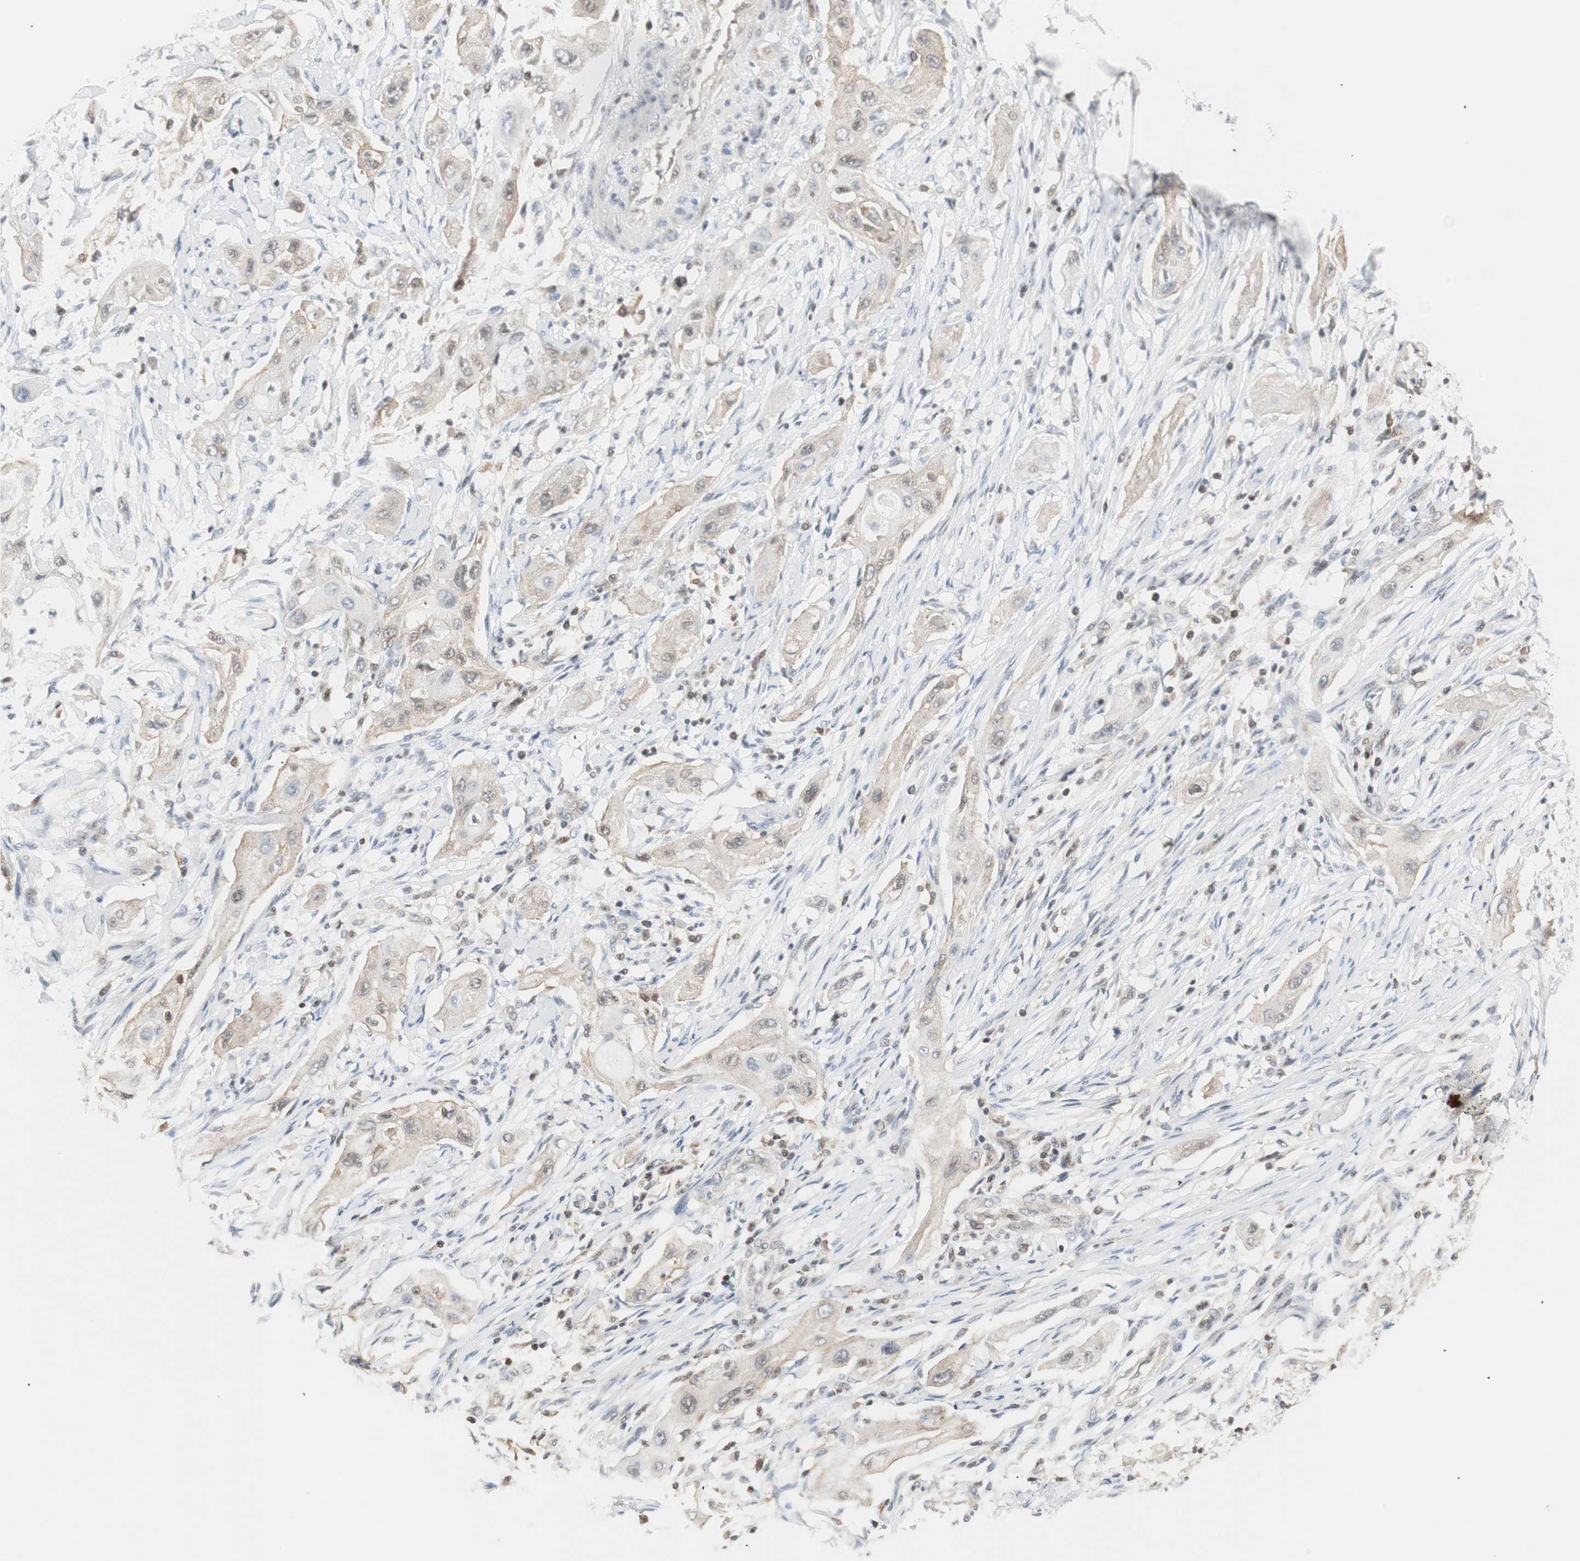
{"staining": {"intensity": "weak", "quantity": ">75%", "location": "cytoplasmic/membranous"}, "tissue": "lung cancer", "cell_type": "Tumor cells", "image_type": "cancer", "snomed": [{"axis": "morphology", "description": "Squamous cell carcinoma, NOS"}, {"axis": "topography", "description": "Lung"}], "caption": "Immunohistochemistry (IHC) staining of squamous cell carcinoma (lung), which displays low levels of weak cytoplasmic/membranous positivity in approximately >75% of tumor cells indicating weak cytoplasmic/membranous protein staining. The staining was performed using DAB (brown) for protein detection and nuclei were counterstained in hematoxylin (blue).", "gene": "PPP1CA", "patient": {"sex": "female", "age": 47}}